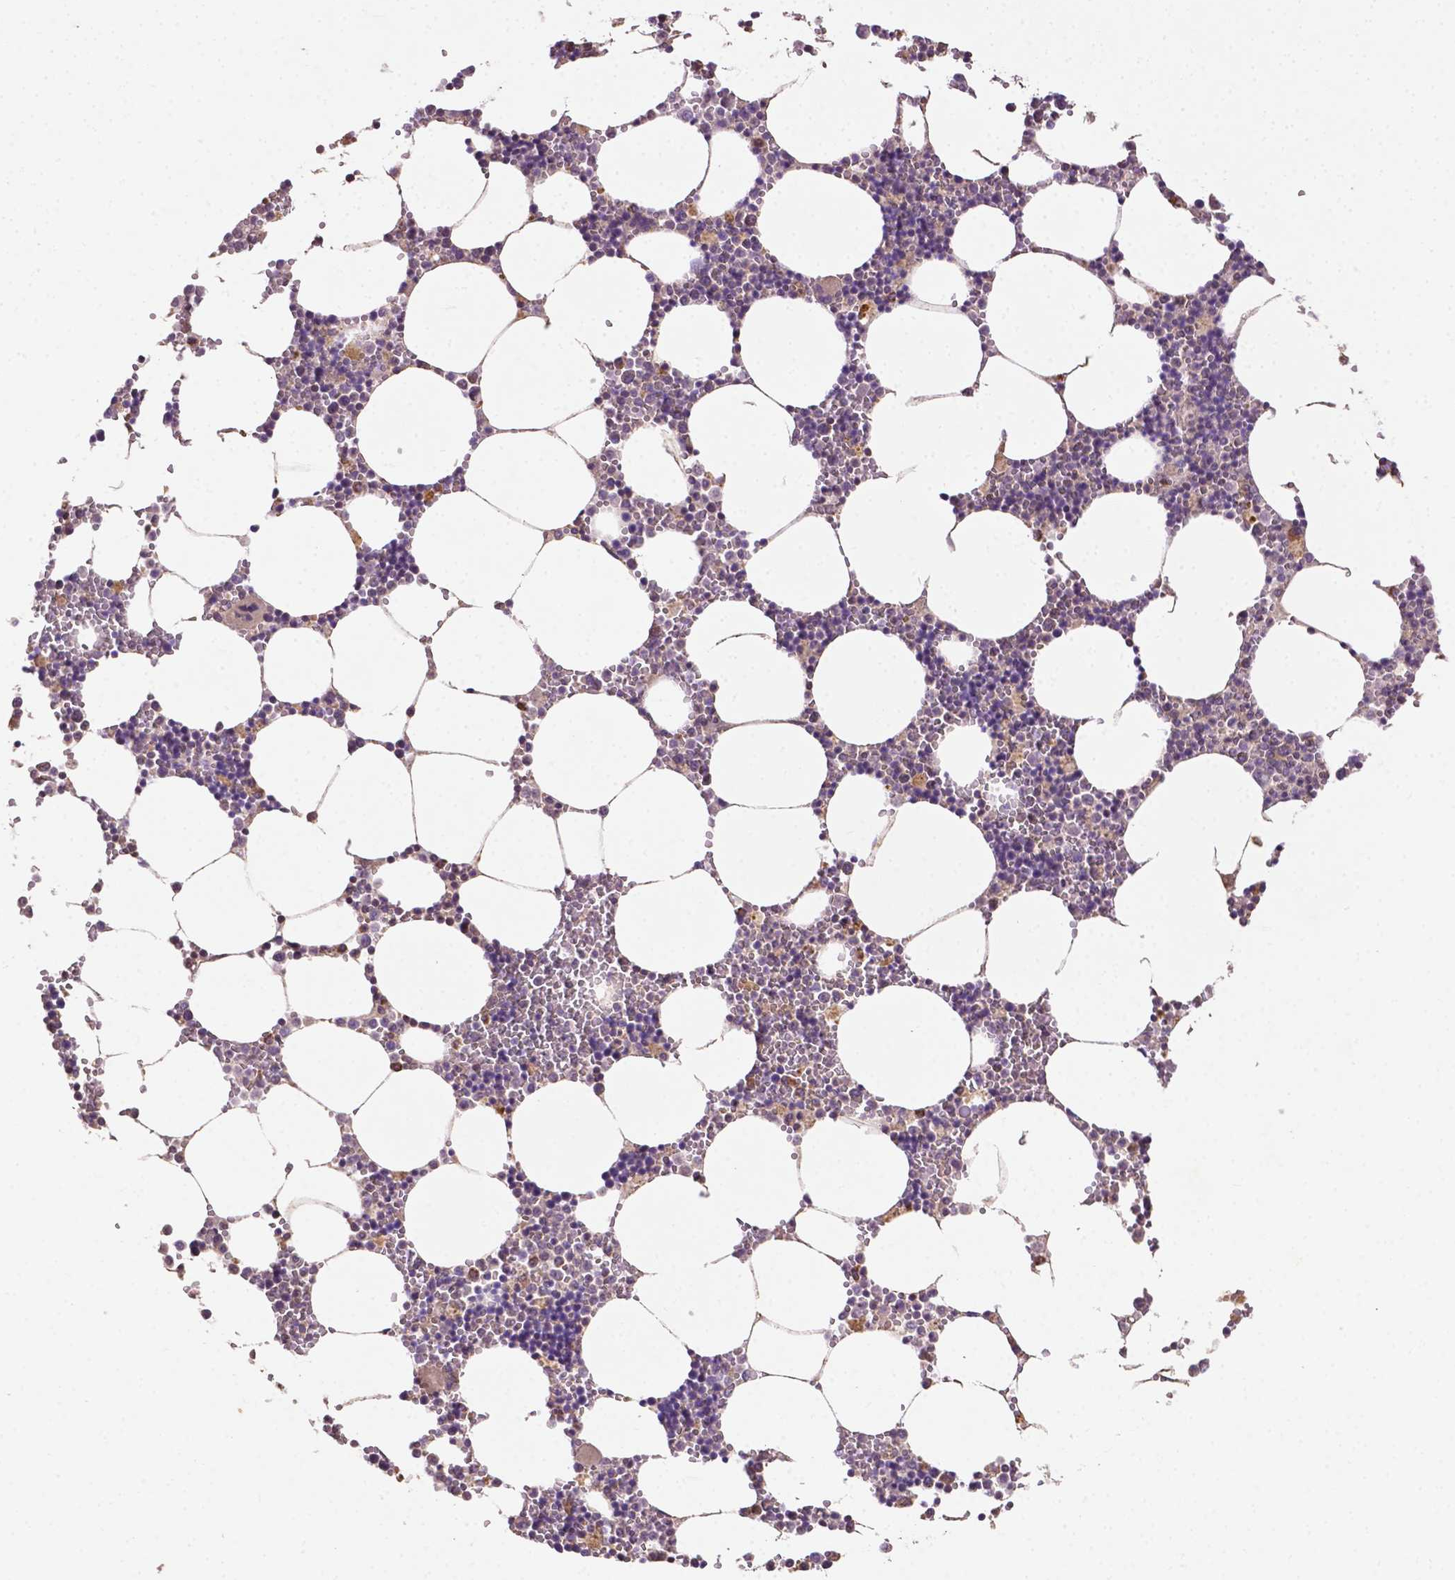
{"staining": {"intensity": "moderate", "quantity": "<25%", "location": "cytoplasmic/membranous"}, "tissue": "bone marrow", "cell_type": "Hematopoietic cells", "image_type": "normal", "snomed": [{"axis": "morphology", "description": "Normal tissue, NOS"}, {"axis": "topography", "description": "Bone marrow"}], "caption": "Protein staining exhibits moderate cytoplasmic/membranous positivity in approximately <25% of hematopoietic cells in benign bone marrow. (brown staining indicates protein expression, while blue staining denotes nuclei).", "gene": "LRR1", "patient": {"sex": "male", "age": 54}}